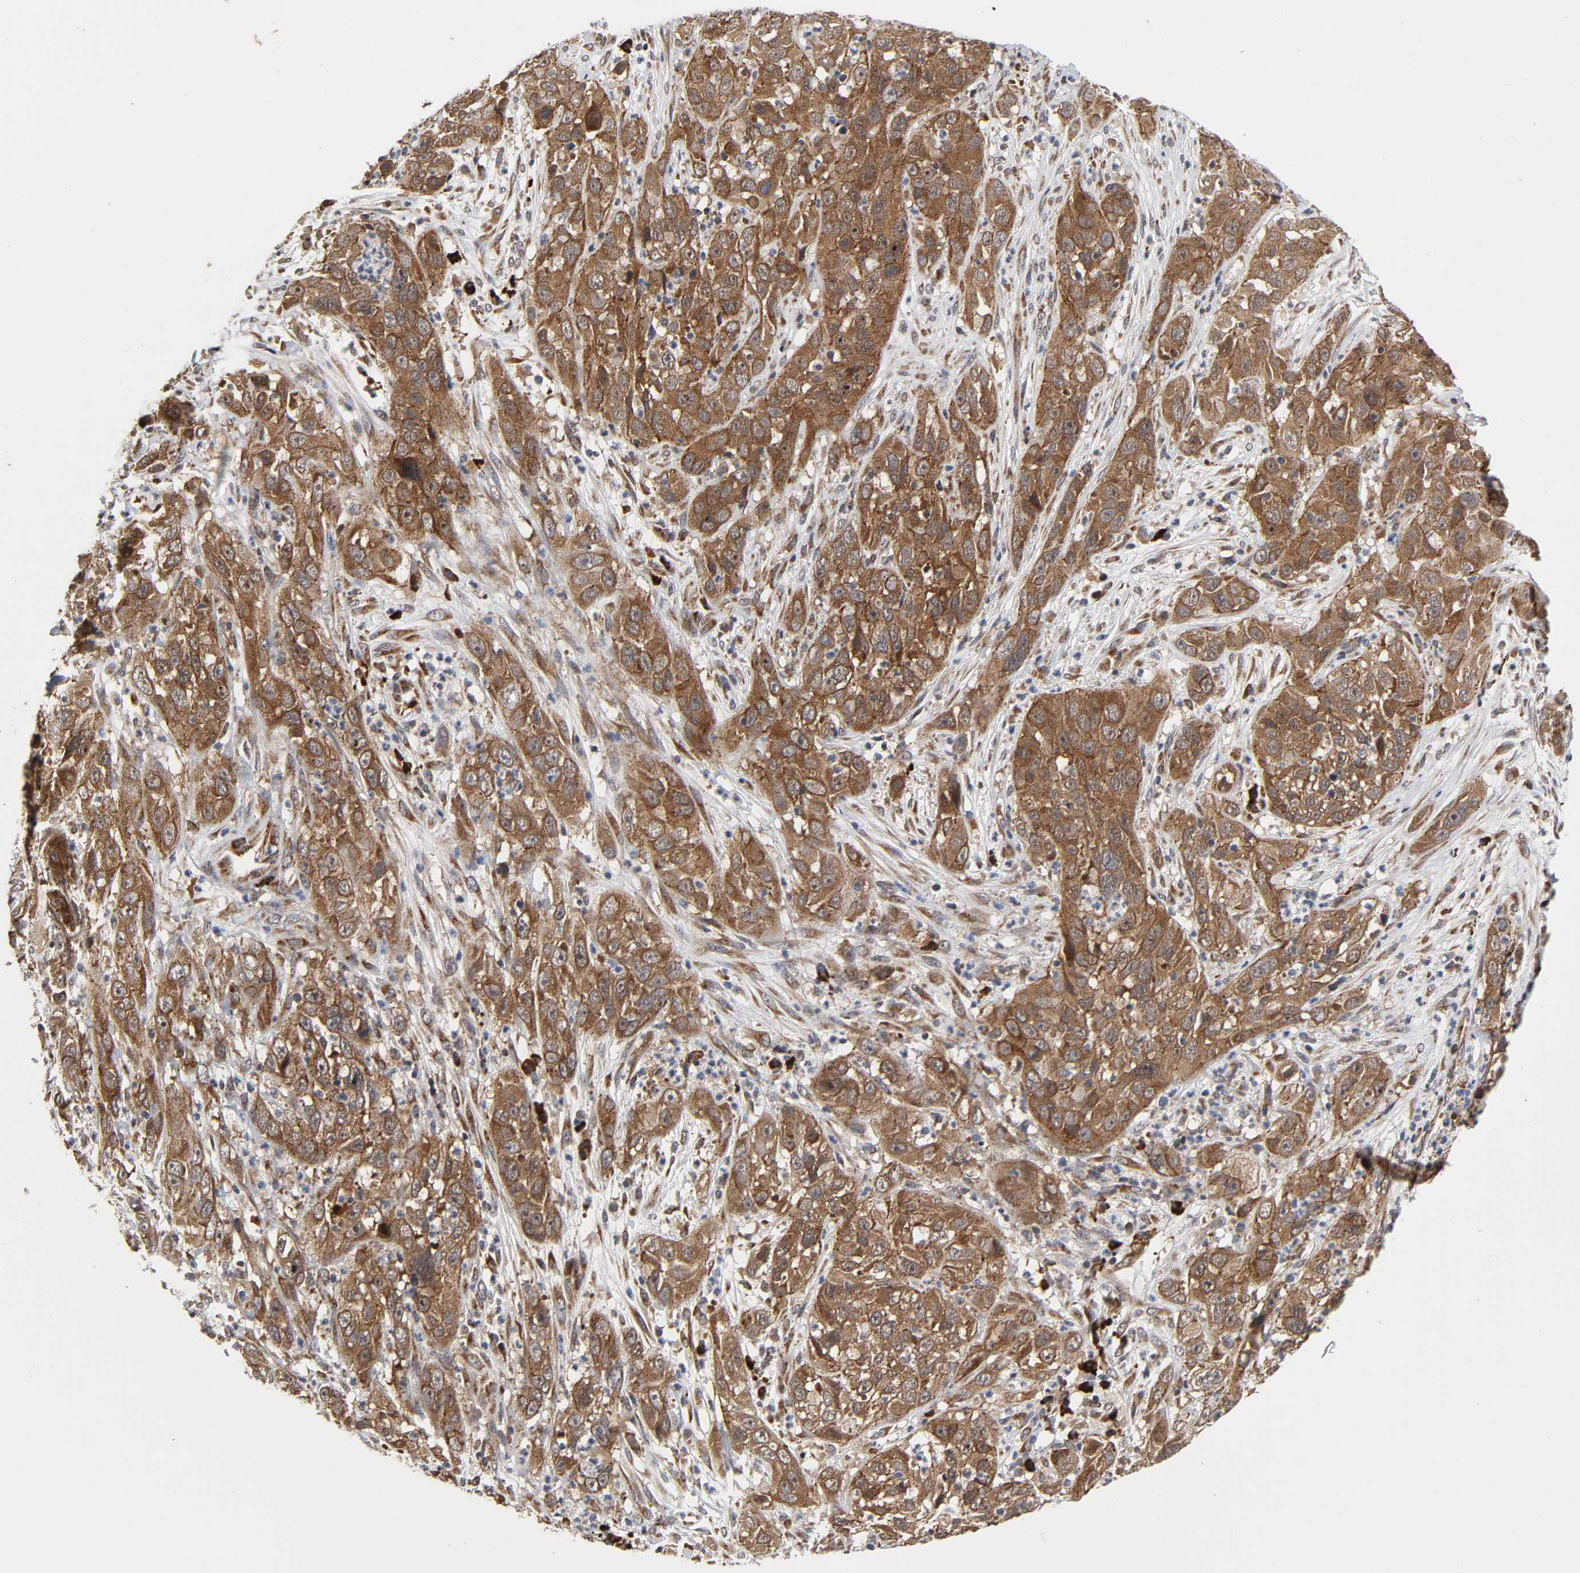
{"staining": {"intensity": "strong", "quantity": ">75%", "location": "cytoplasmic/membranous"}, "tissue": "cervical cancer", "cell_type": "Tumor cells", "image_type": "cancer", "snomed": [{"axis": "morphology", "description": "Squamous cell carcinoma, NOS"}, {"axis": "topography", "description": "Cervix"}], "caption": "Immunohistochemical staining of human cervical squamous cell carcinoma demonstrates high levels of strong cytoplasmic/membranous protein positivity in about >75% of tumor cells. The protein of interest is shown in brown color, while the nuclei are stained blue.", "gene": "SLC30A9", "patient": {"sex": "female", "age": 32}}